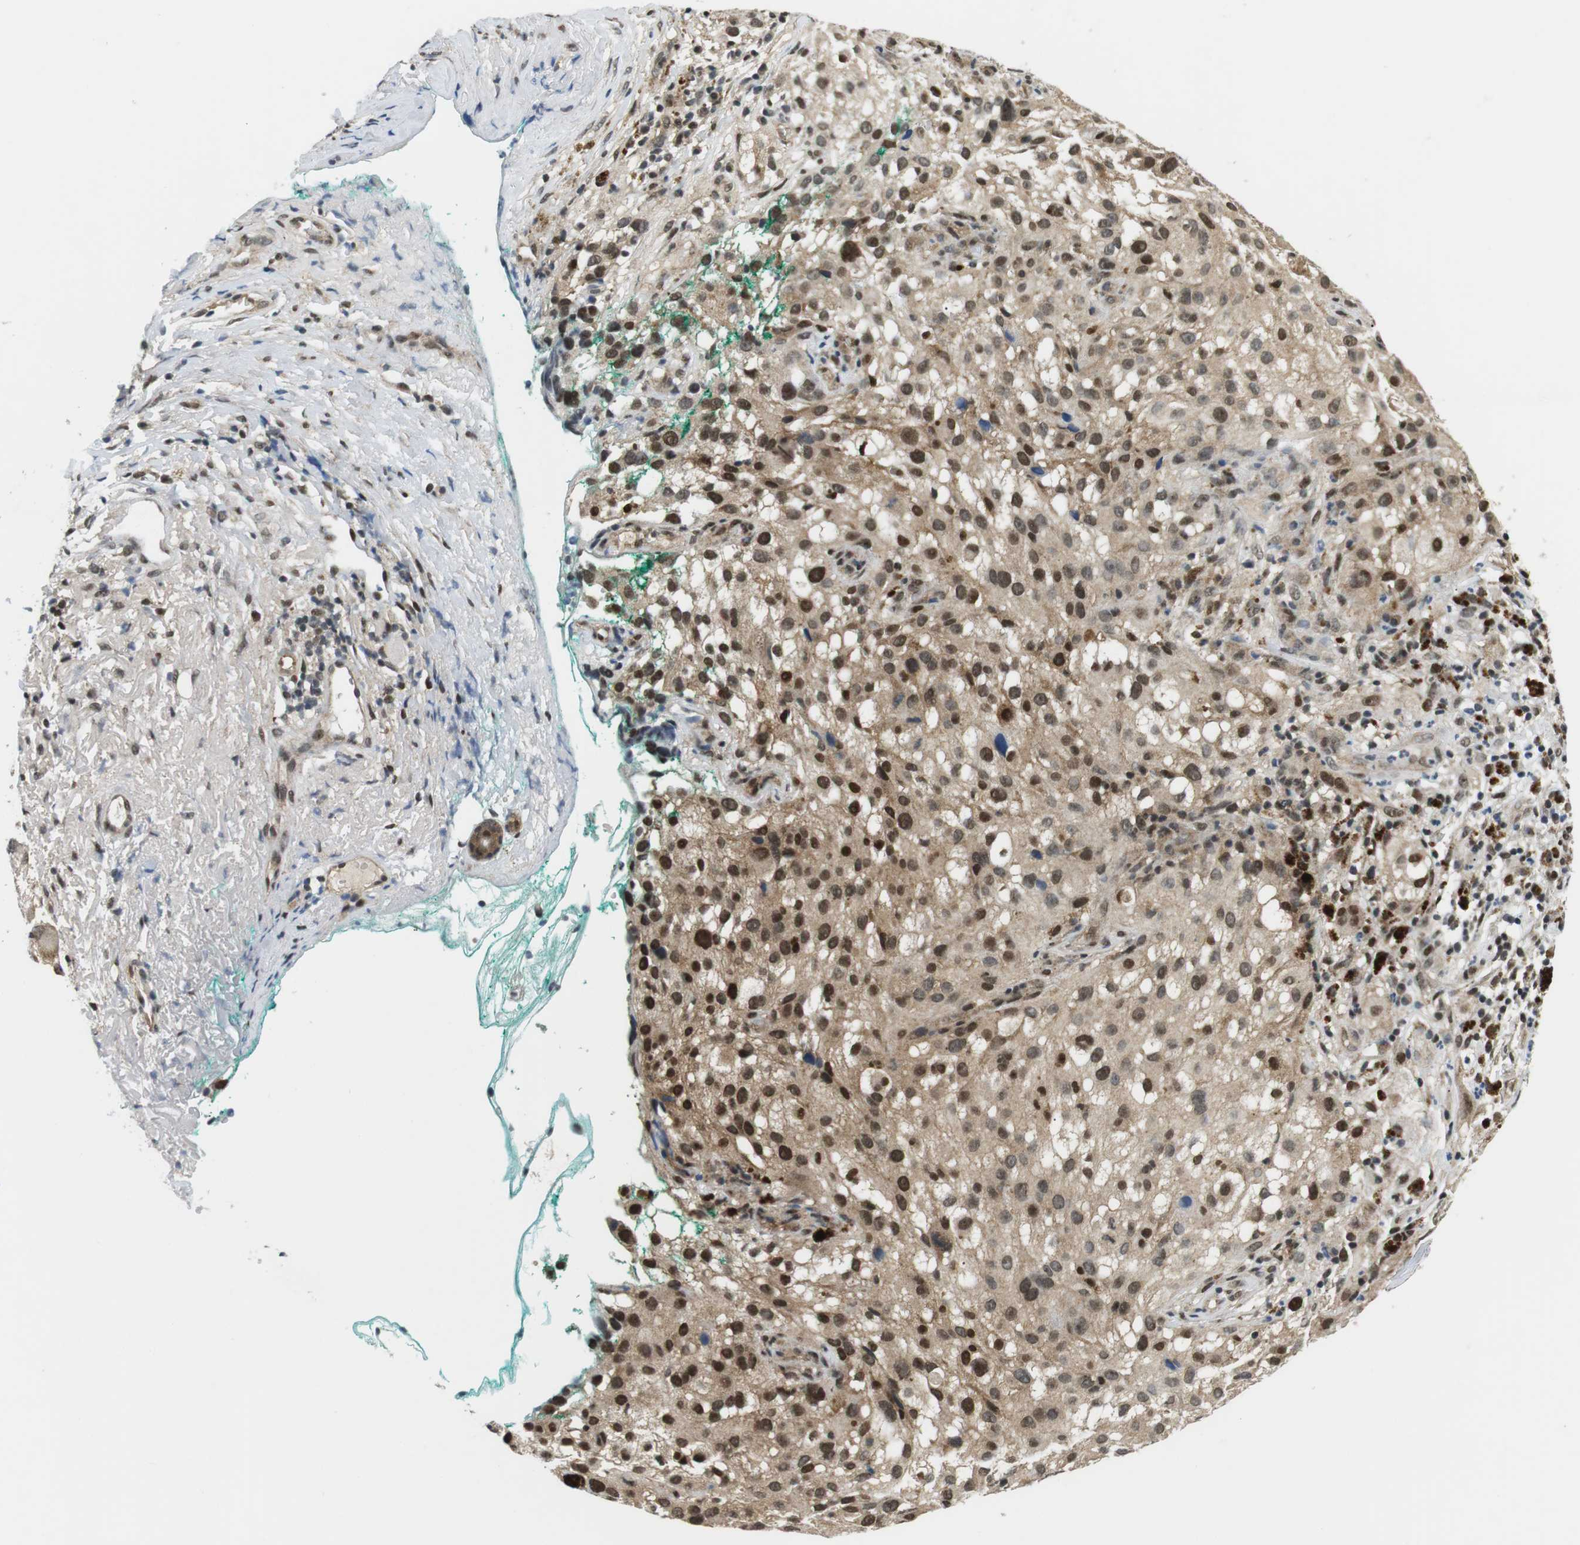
{"staining": {"intensity": "strong", "quantity": ">75%", "location": "cytoplasmic/membranous,nuclear"}, "tissue": "melanoma", "cell_type": "Tumor cells", "image_type": "cancer", "snomed": [{"axis": "morphology", "description": "Necrosis, NOS"}, {"axis": "morphology", "description": "Malignant melanoma, NOS"}, {"axis": "topography", "description": "Skin"}], "caption": "Immunohistochemistry (DAB (3,3'-diaminobenzidine)) staining of melanoma displays strong cytoplasmic/membranous and nuclear protein expression in about >75% of tumor cells. (Brightfield microscopy of DAB IHC at high magnification).", "gene": "CSNK2B", "patient": {"sex": "female", "age": 87}}